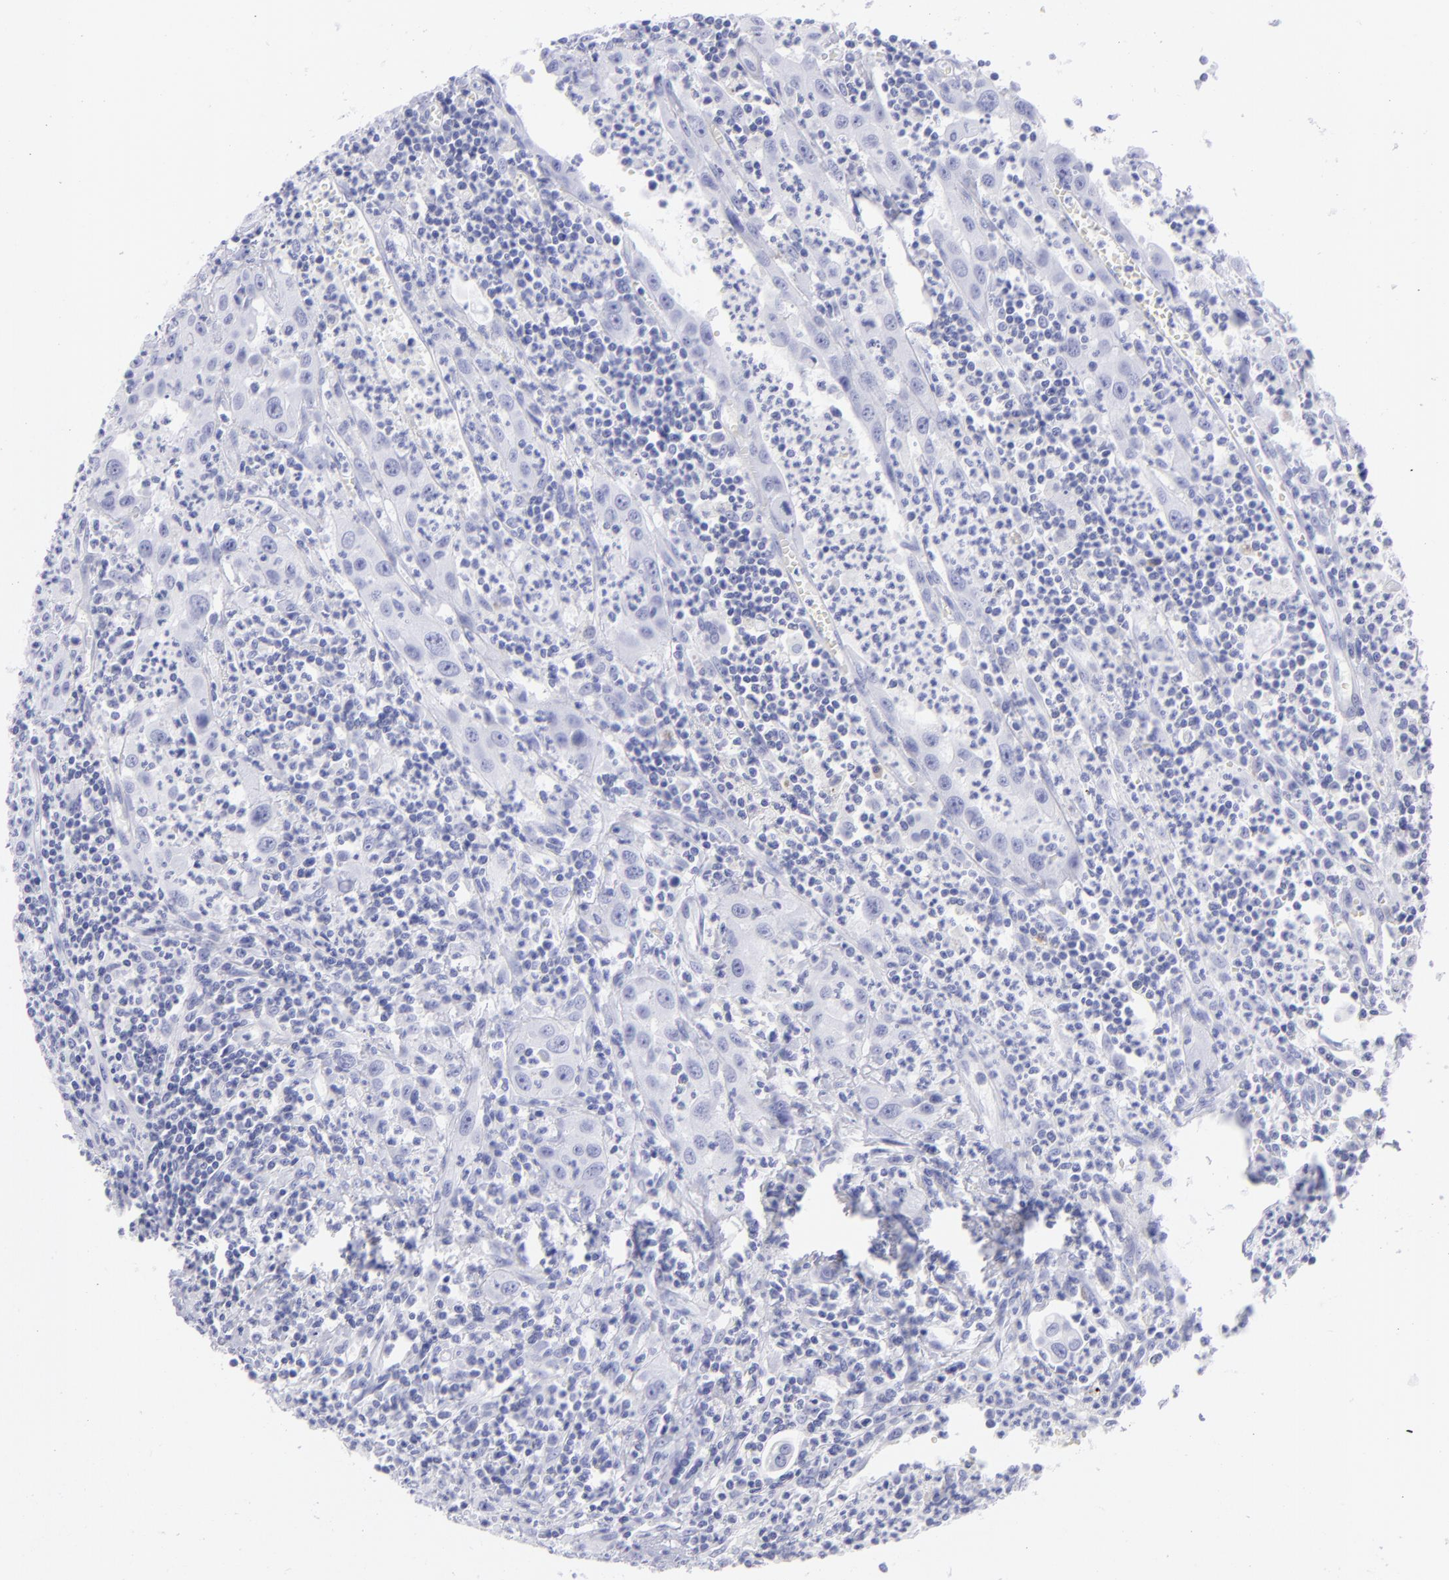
{"staining": {"intensity": "negative", "quantity": "none", "location": "none"}, "tissue": "urothelial cancer", "cell_type": "Tumor cells", "image_type": "cancer", "snomed": [{"axis": "morphology", "description": "Urothelial carcinoma, High grade"}, {"axis": "topography", "description": "Urinary bladder"}], "caption": "A high-resolution micrograph shows IHC staining of urothelial cancer, which displays no significant staining in tumor cells.", "gene": "SLC1A2", "patient": {"sex": "male", "age": 66}}